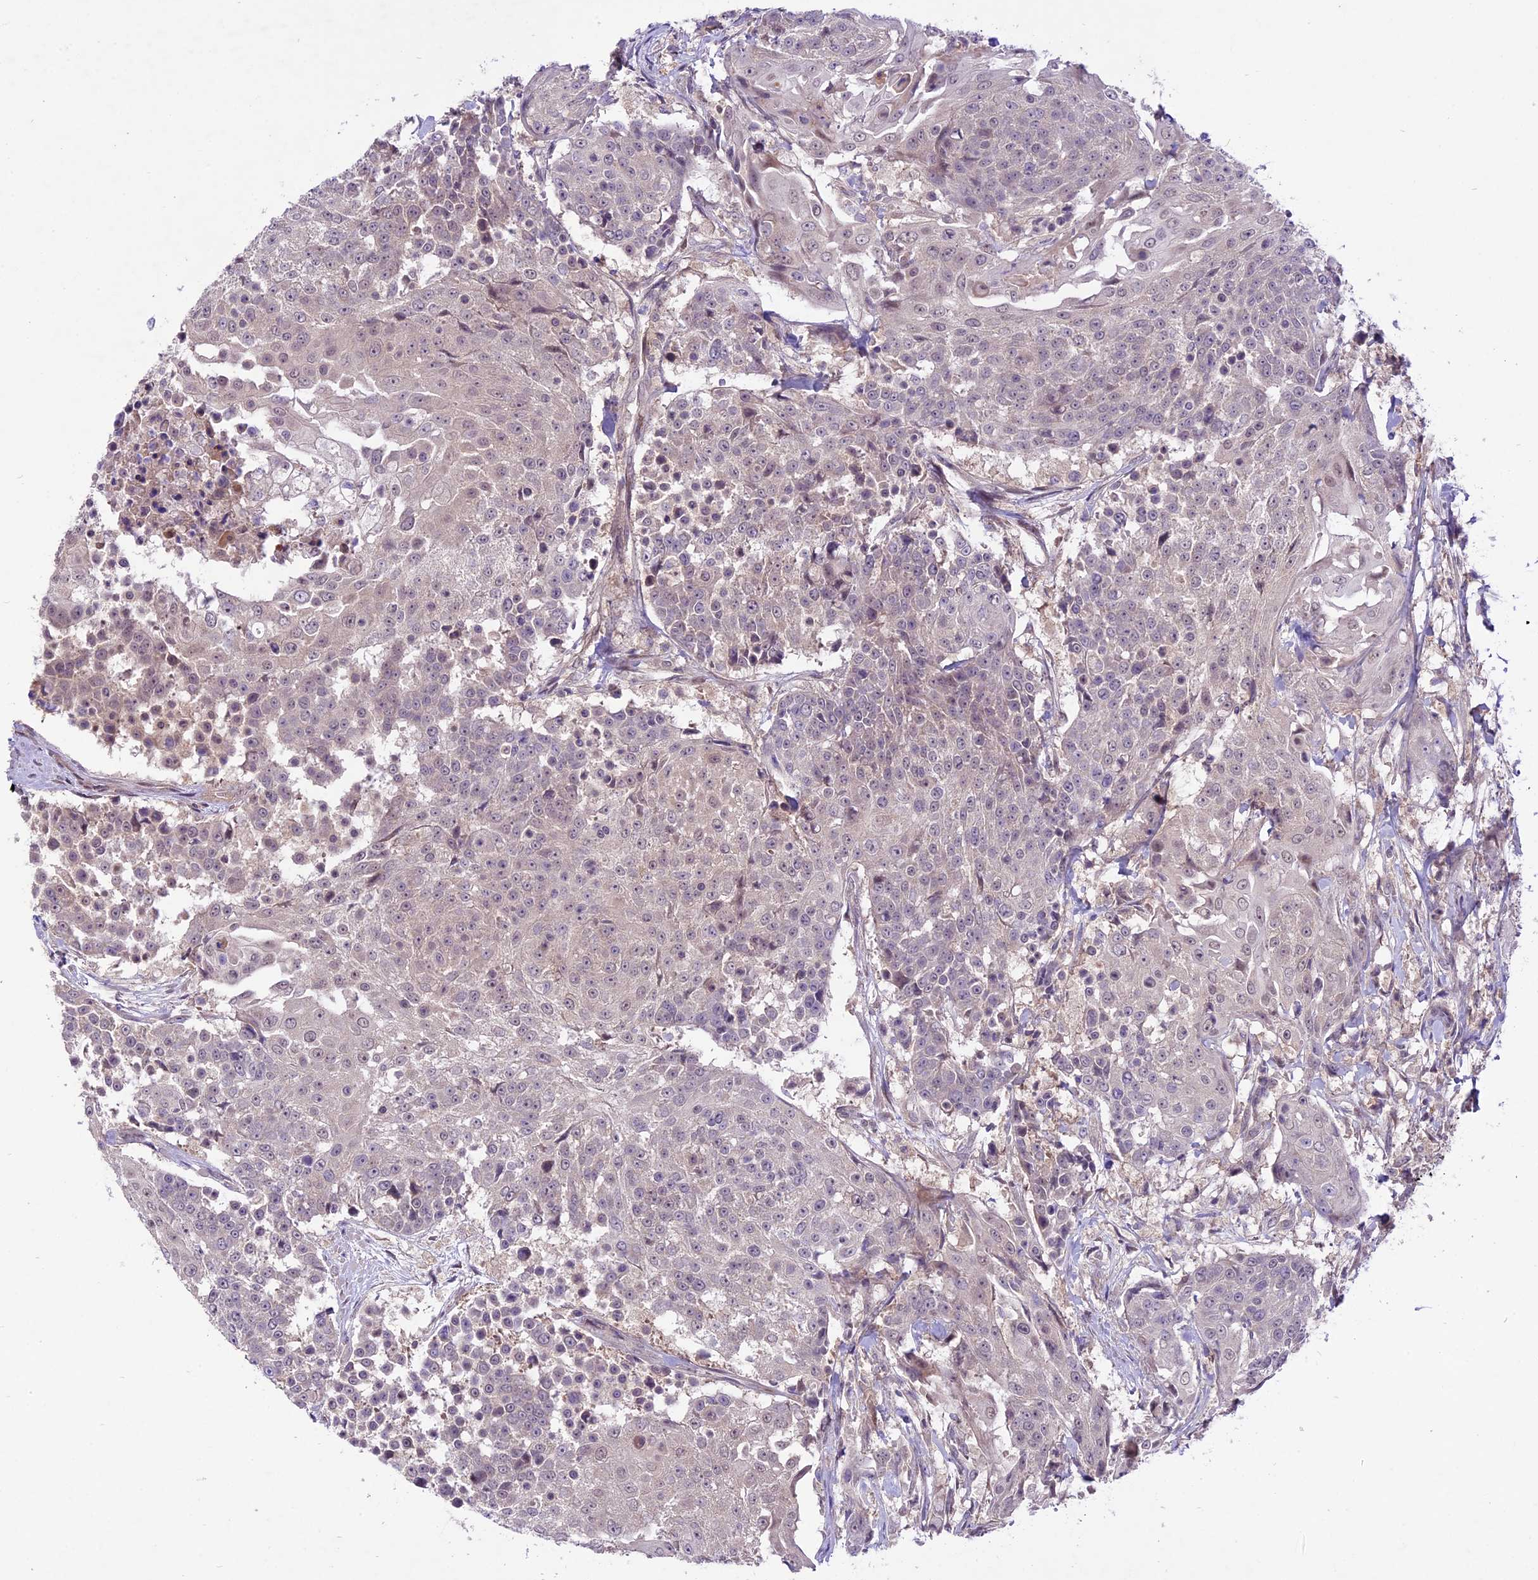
{"staining": {"intensity": "weak", "quantity": "<25%", "location": "nuclear"}, "tissue": "urothelial cancer", "cell_type": "Tumor cells", "image_type": "cancer", "snomed": [{"axis": "morphology", "description": "Urothelial carcinoma, High grade"}, {"axis": "topography", "description": "Urinary bladder"}], "caption": "A histopathology image of urothelial cancer stained for a protein exhibits no brown staining in tumor cells.", "gene": "SPRED1", "patient": {"sex": "female", "age": 63}}